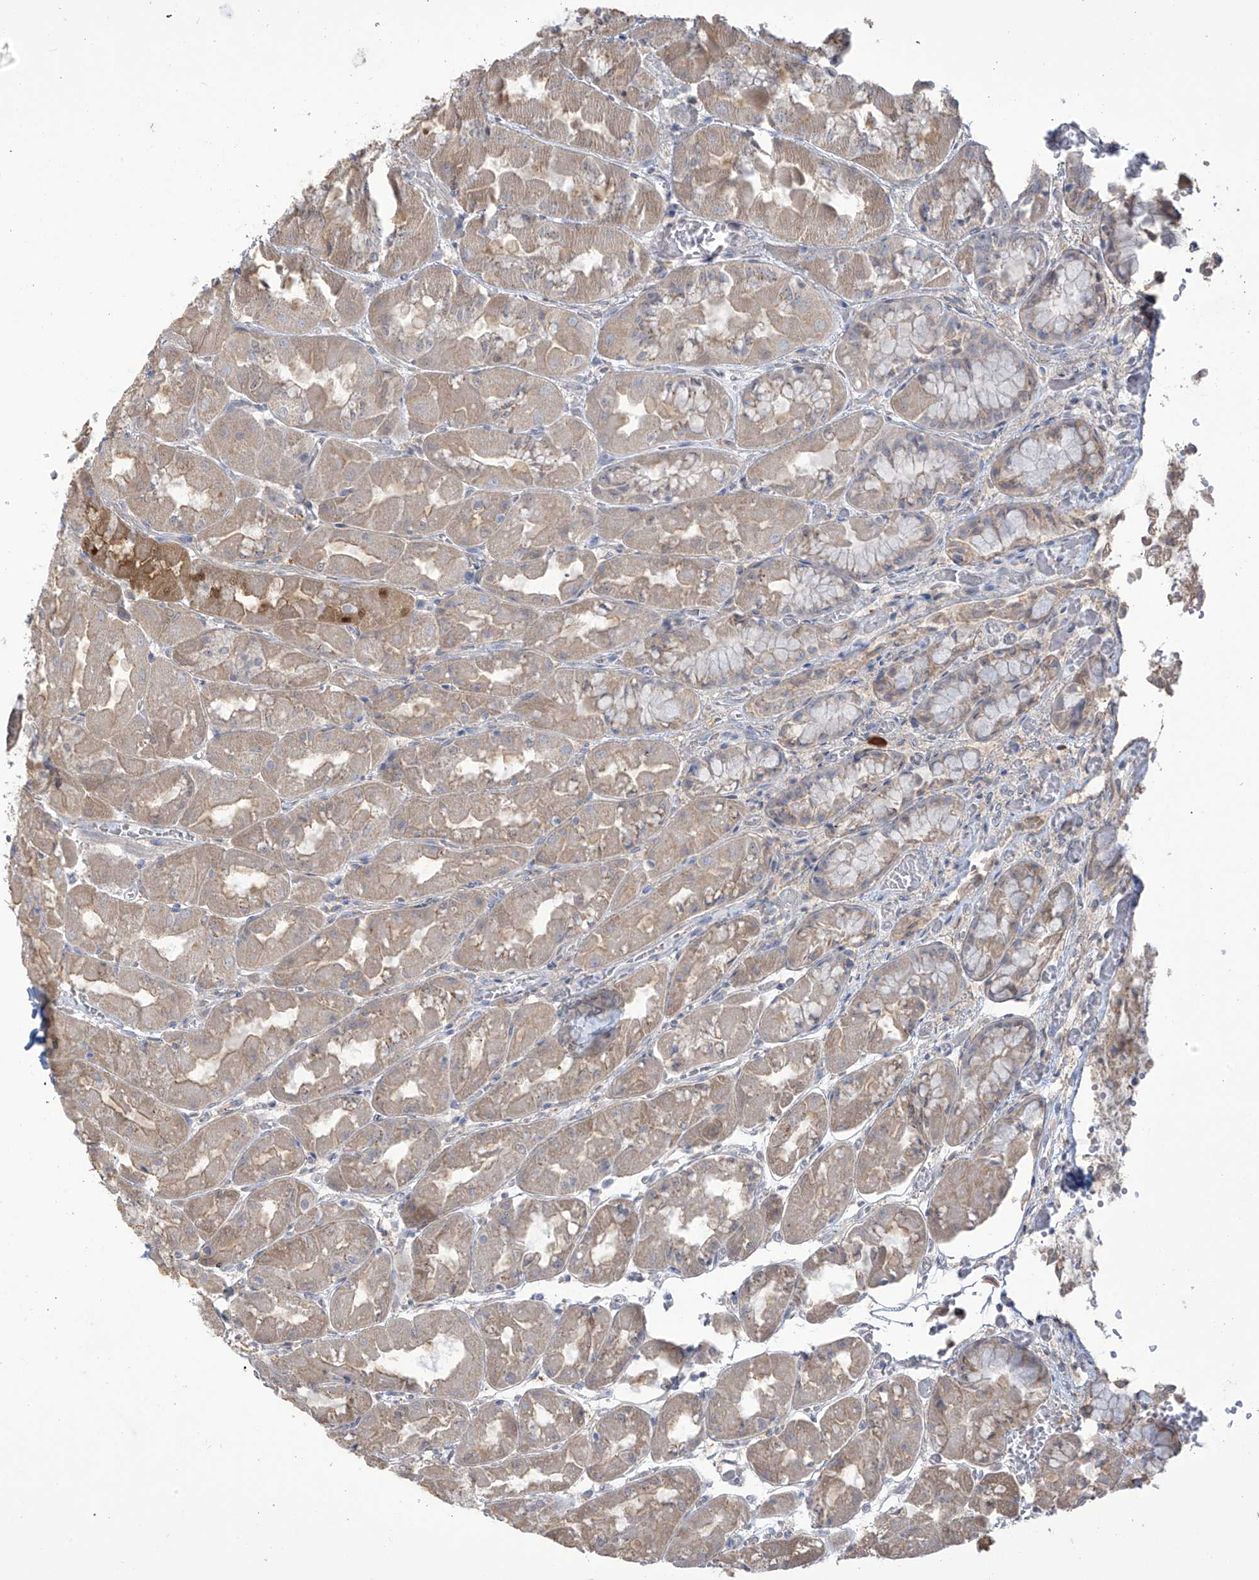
{"staining": {"intensity": "weak", "quantity": "25%-75%", "location": "cytoplasmic/membranous"}, "tissue": "stomach", "cell_type": "Glandular cells", "image_type": "normal", "snomed": [{"axis": "morphology", "description": "Normal tissue, NOS"}, {"axis": "topography", "description": "Stomach"}], "caption": "A histopathology image showing weak cytoplasmic/membranous positivity in approximately 25%-75% of glandular cells in benign stomach, as visualized by brown immunohistochemical staining.", "gene": "TAGAP", "patient": {"sex": "female", "age": 61}}